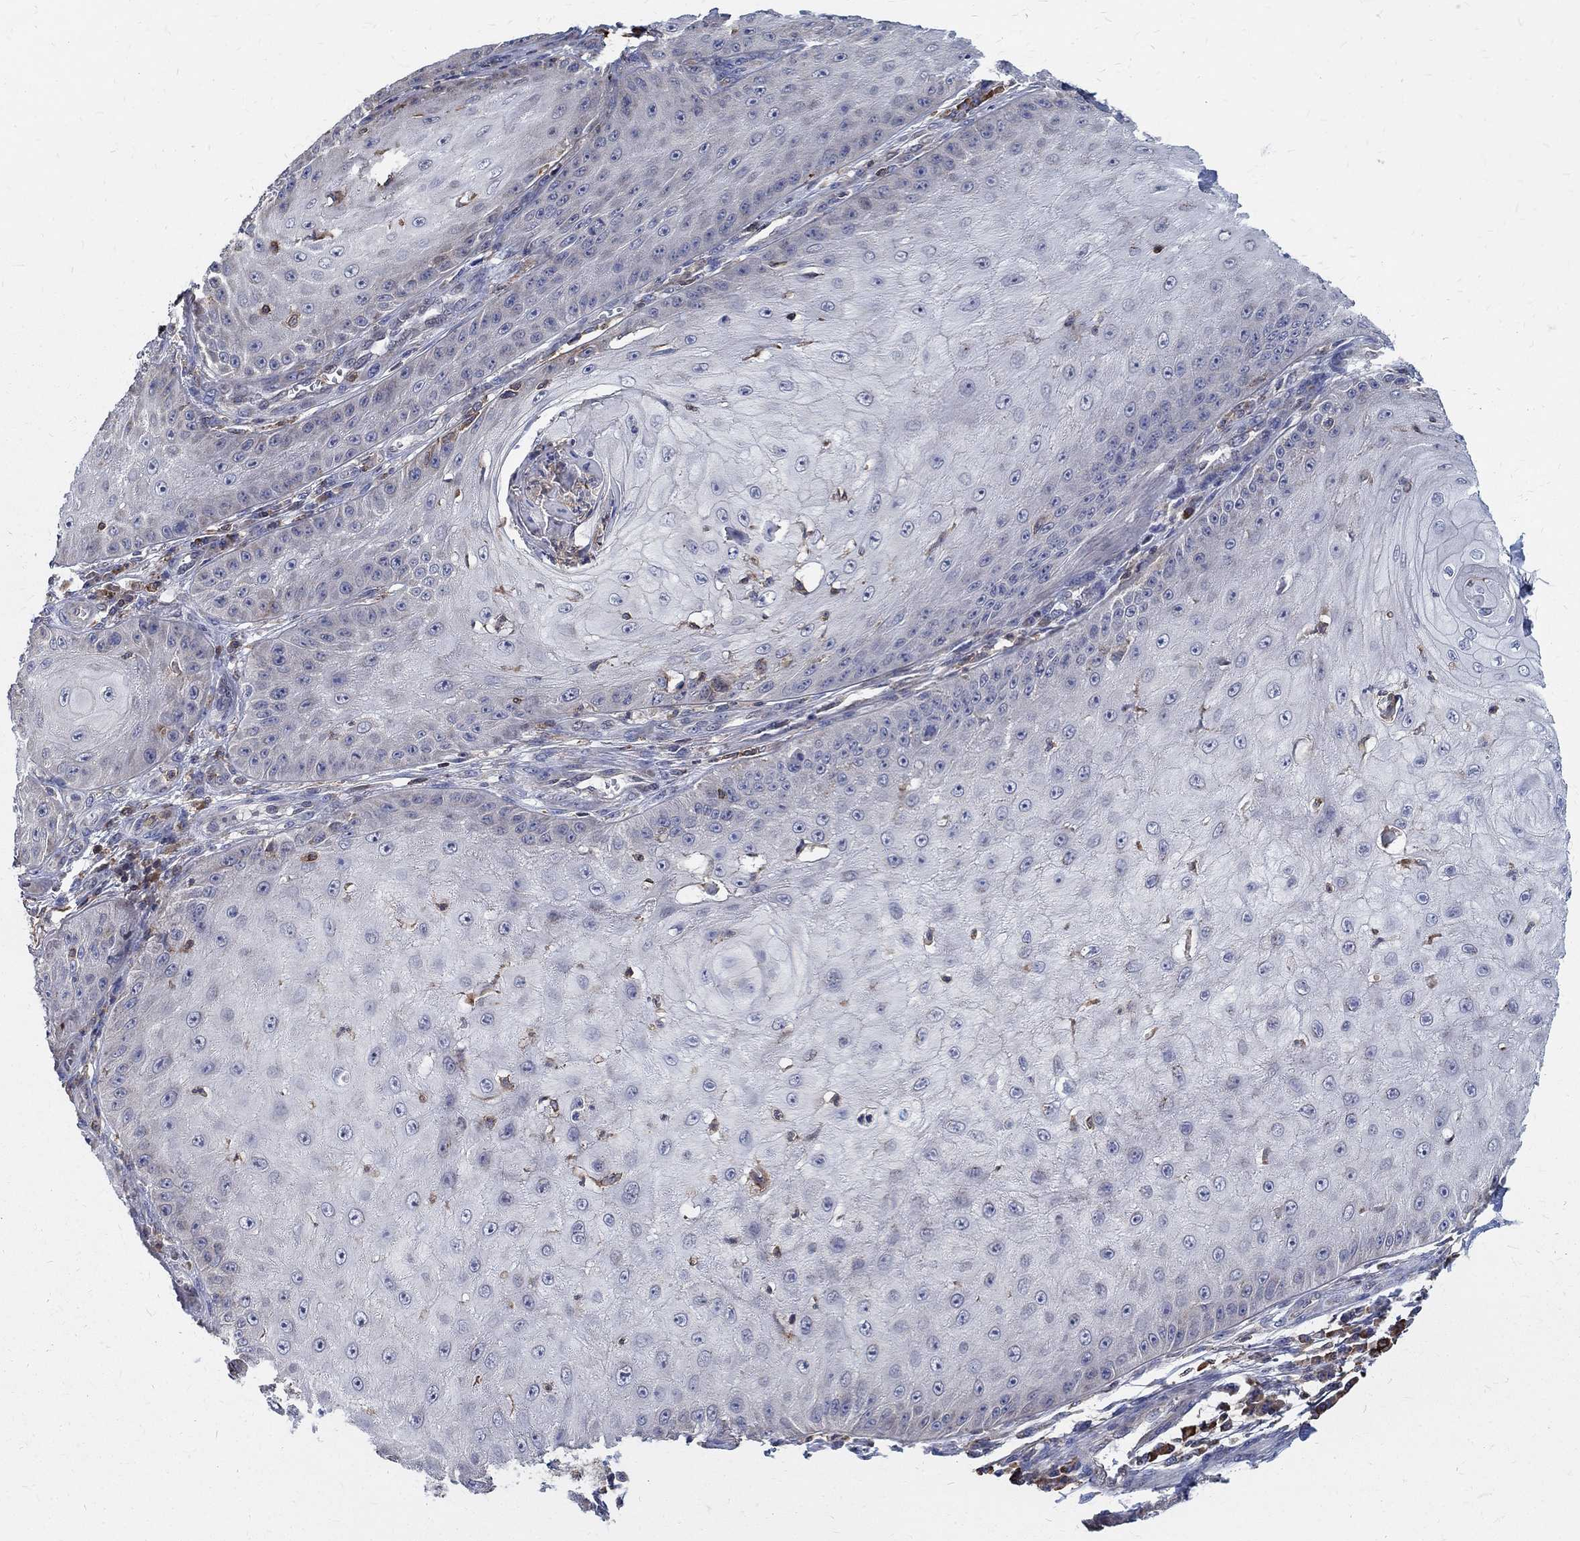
{"staining": {"intensity": "negative", "quantity": "none", "location": "none"}, "tissue": "skin cancer", "cell_type": "Tumor cells", "image_type": "cancer", "snomed": [{"axis": "morphology", "description": "Squamous cell carcinoma, NOS"}, {"axis": "topography", "description": "Skin"}], "caption": "Immunohistochemistry micrograph of neoplastic tissue: human skin cancer (squamous cell carcinoma) stained with DAB shows no significant protein positivity in tumor cells.", "gene": "AGAP2", "patient": {"sex": "male", "age": 70}}